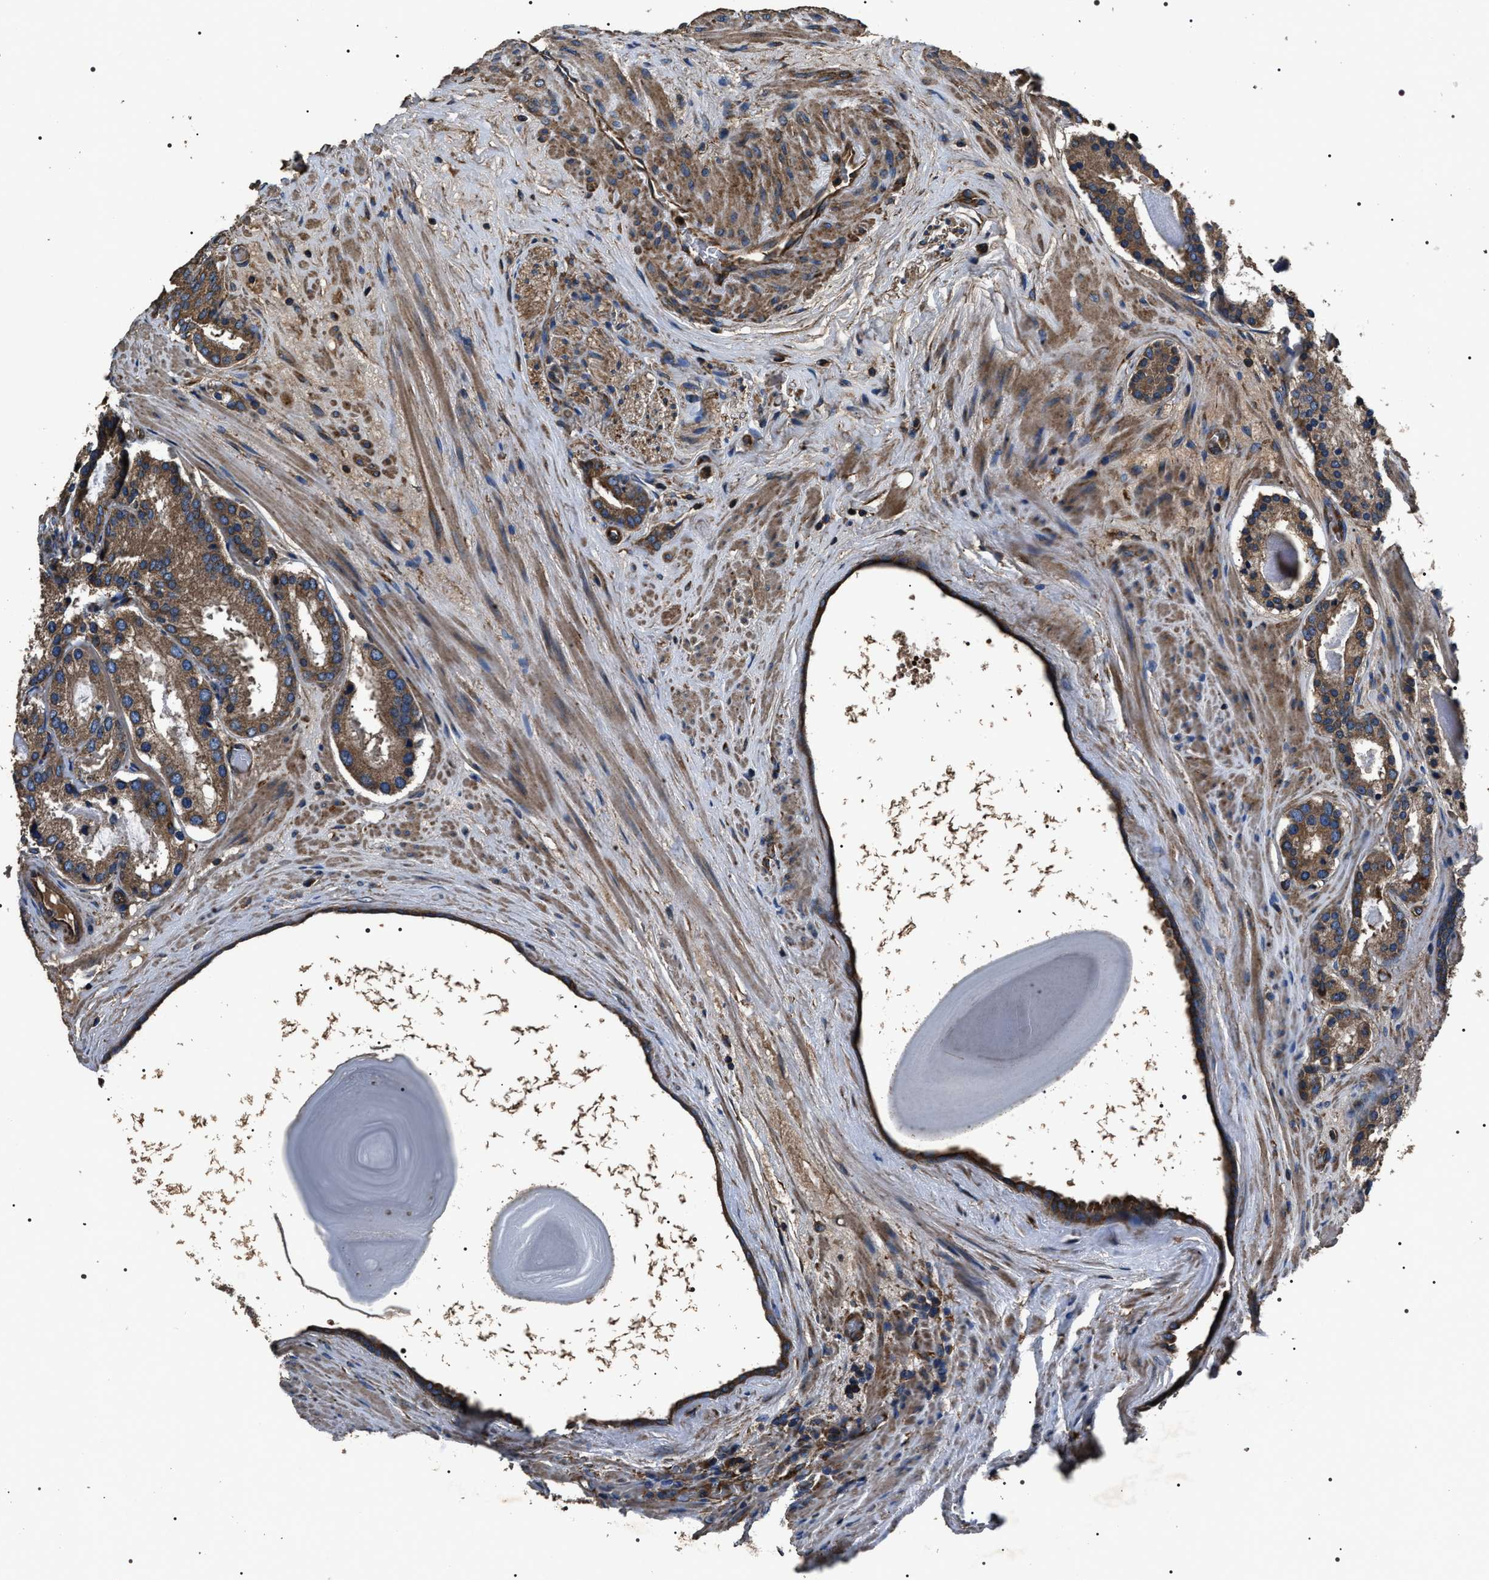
{"staining": {"intensity": "moderate", "quantity": ">75%", "location": "cytoplasmic/membranous"}, "tissue": "prostate cancer", "cell_type": "Tumor cells", "image_type": "cancer", "snomed": [{"axis": "morphology", "description": "Adenocarcinoma, Low grade"}, {"axis": "topography", "description": "Prostate"}], "caption": "Brown immunohistochemical staining in prostate cancer reveals moderate cytoplasmic/membranous positivity in about >75% of tumor cells.", "gene": "HSCB", "patient": {"sex": "male", "age": 69}}